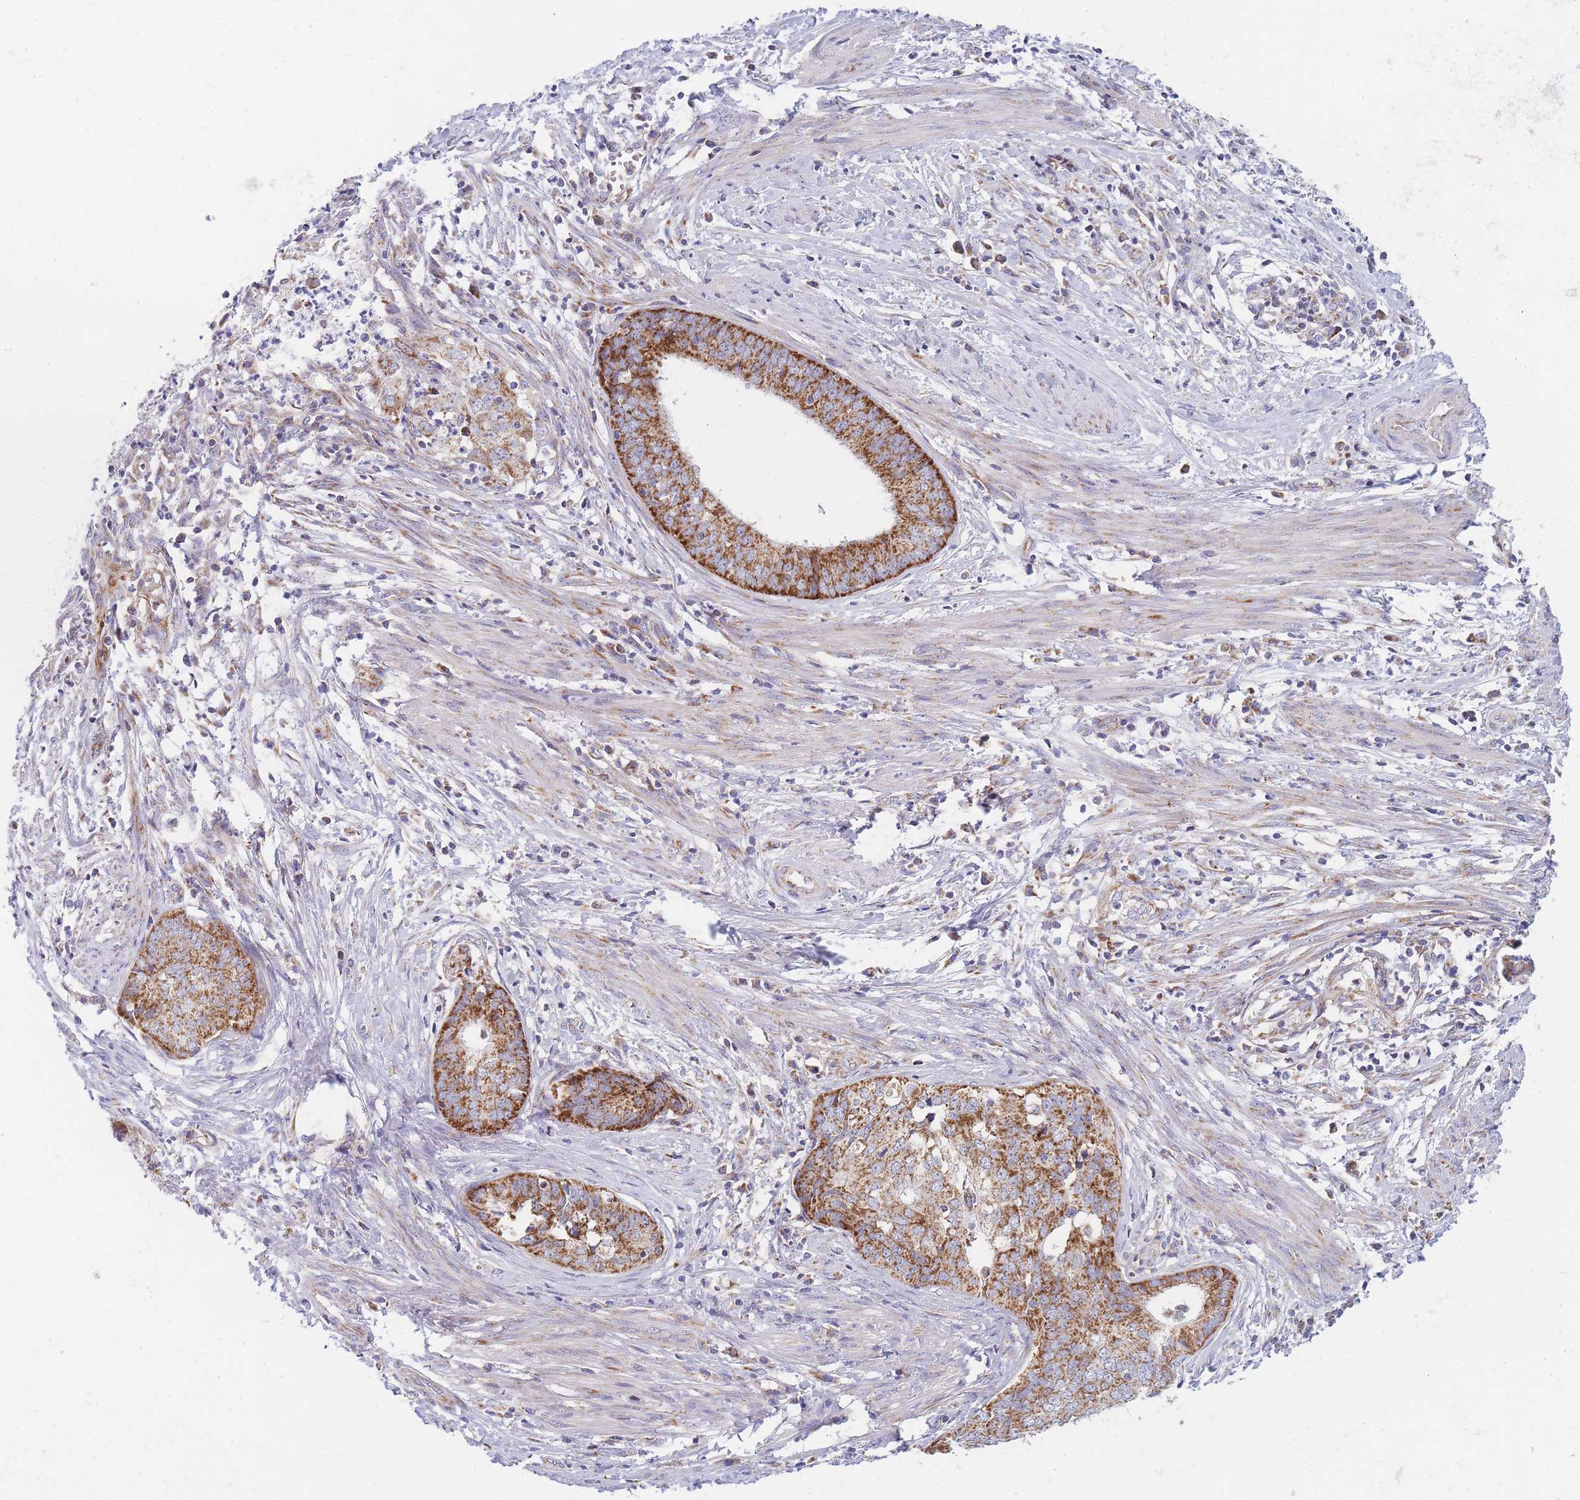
{"staining": {"intensity": "strong", "quantity": ">75%", "location": "cytoplasmic/membranous"}, "tissue": "endometrial cancer", "cell_type": "Tumor cells", "image_type": "cancer", "snomed": [{"axis": "morphology", "description": "Adenocarcinoma, NOS"}, {"axis": "topography", "description": "Endometrium"}], "caption": "A high-resolution photomicrograph shows immunohistochemistry (IHC) staining of adenocarcinoma (endometrial), which displays strong cytoplasmic/membranous expression in approximately >75% of tumor cells. Using DAB (brown) and hematoxylin (blue) stains, captured at high magnification using brightfield microscopy.", "gene": "MRPS11", "patient": {"sex": "female", "age": 68}}